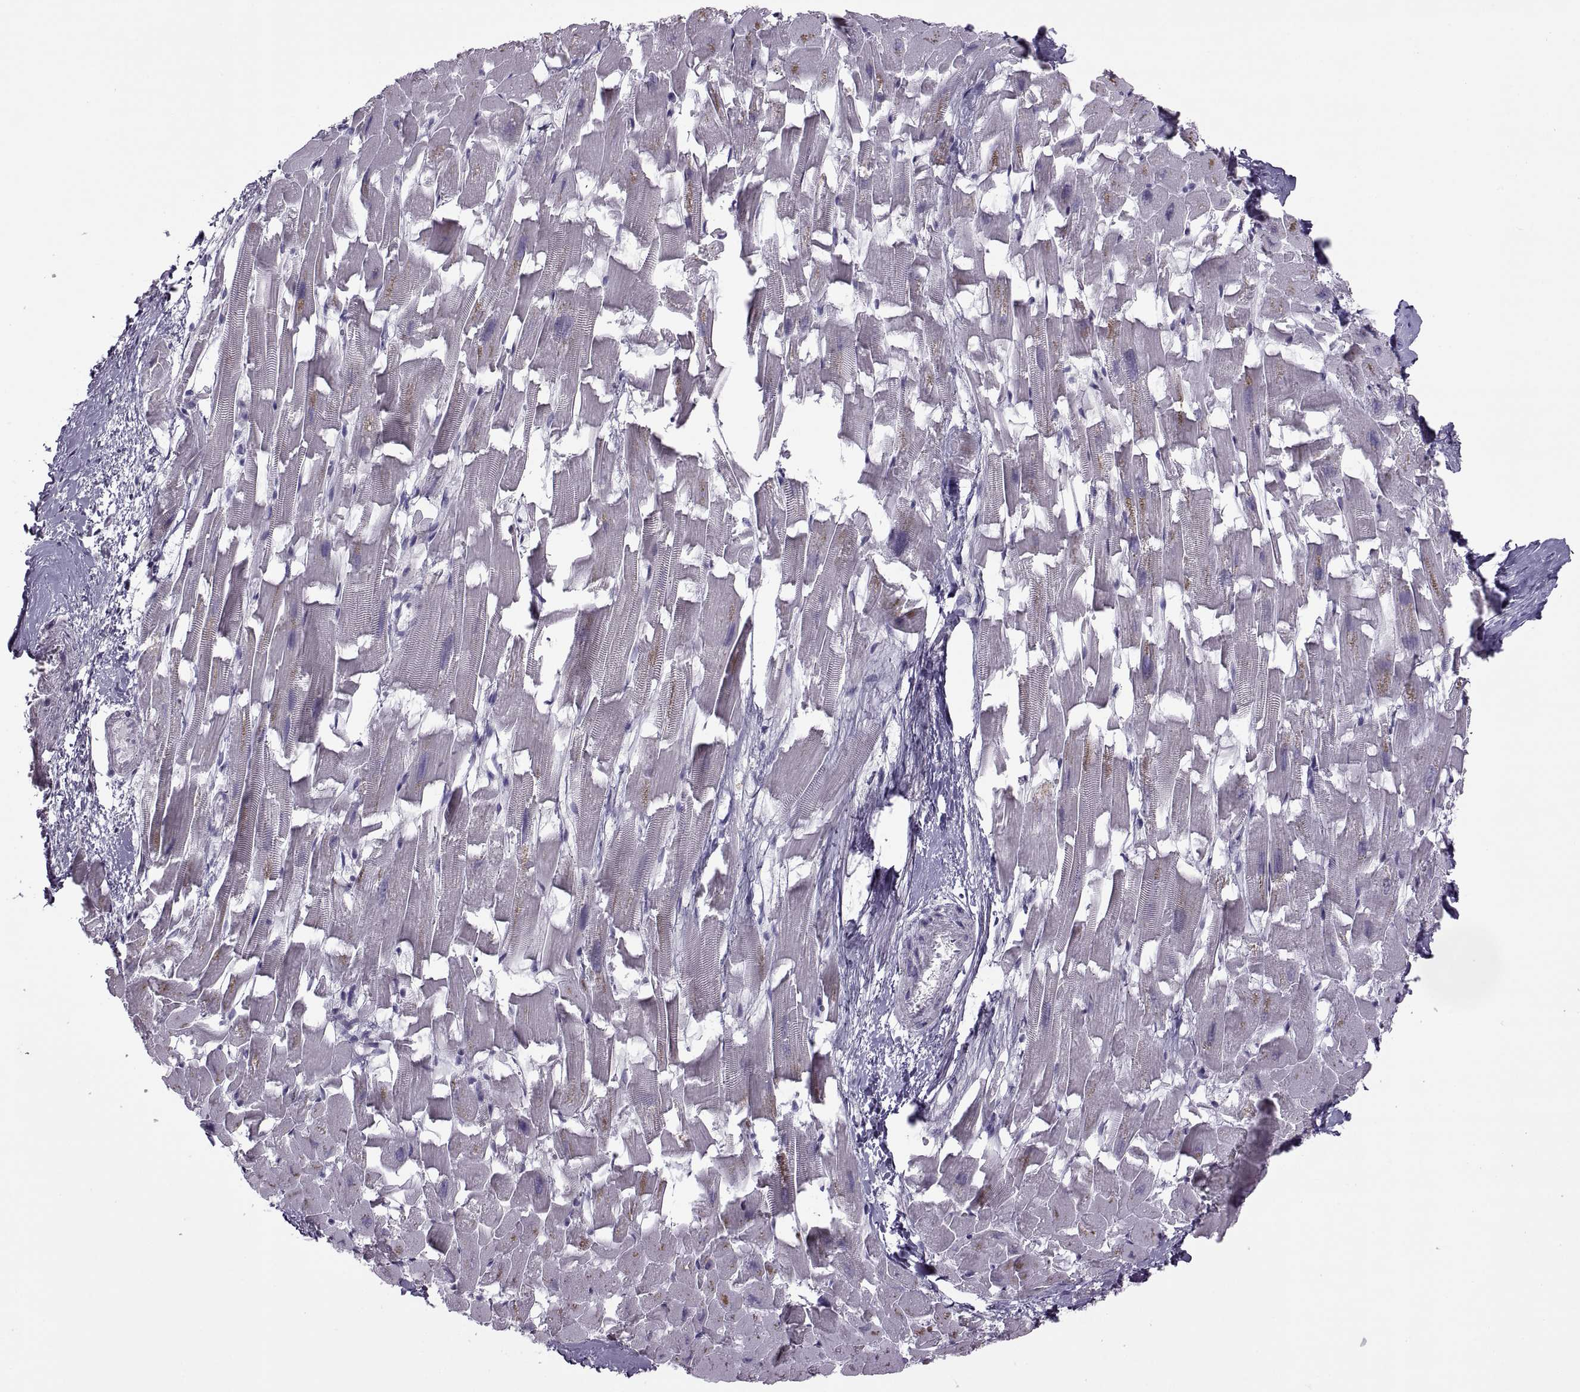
{"staining": {"intensity": "negative", "quantity": "none", "location": "none"}, "tissue": "heart muscle", "cell_type": "Cardiomyocytes", "image_type": "normal", "snomed": [{"axis": "morphology", "description": "Normal tissue, NOS"}, {"axis": "topography", "description": "Heart"}], "caption": "A high-resolution photomicrograph shows IHC staining of unremarkable heart muscle, which exhibits no significant staining in cardiomyocytes. The staining was performed using DAB to visualize the protein expression in brown, while the nuclei were stained in blue with hematoxylin (Magnification: 20x).", "gene": "RSPH6A", "patient": {"sex": "female", "age": 64}}